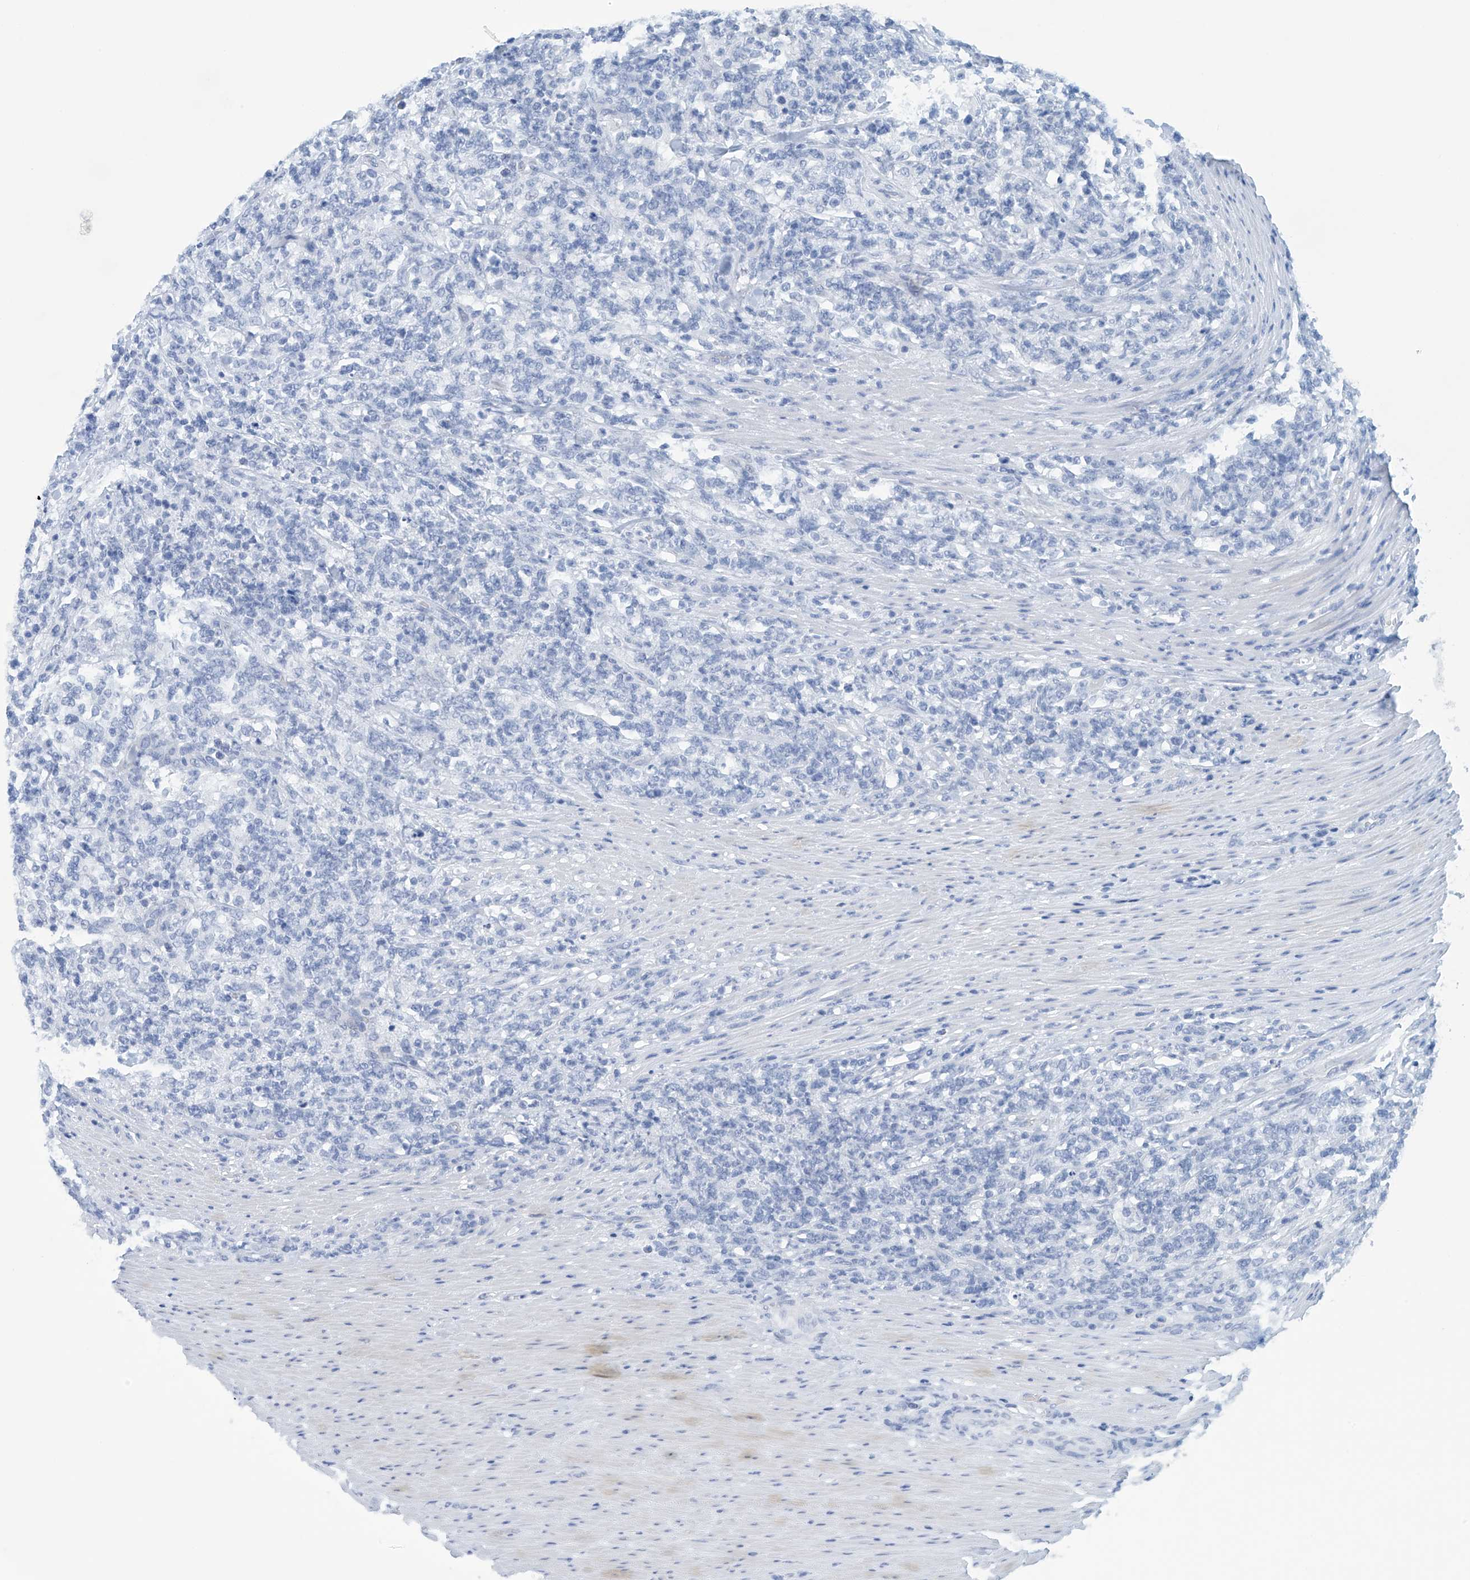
{"staining": {"intensity": "negative", "quantity": "none", "location": "none"}, "tissue": "lymphoma", "cell_type": "Tumor cells", "image_type": "cancer", "snomed": [{"axis": "morphology", "description": "Malignant lymphoma, non-Hodgkin's type, High grade"}, {"axis": "topography", "description": "Soft tissue"}], "caption": "Immunohistochemistry (IHC) photomicrograph of neoplastic tissue: human high-grade malignant lymphoma, non-Hodgkin's type stained with DAB demonstrates no significant protein expression in tumor cells.", "gene": "DSP", "patient": {"sex": "male", "age": 18}}